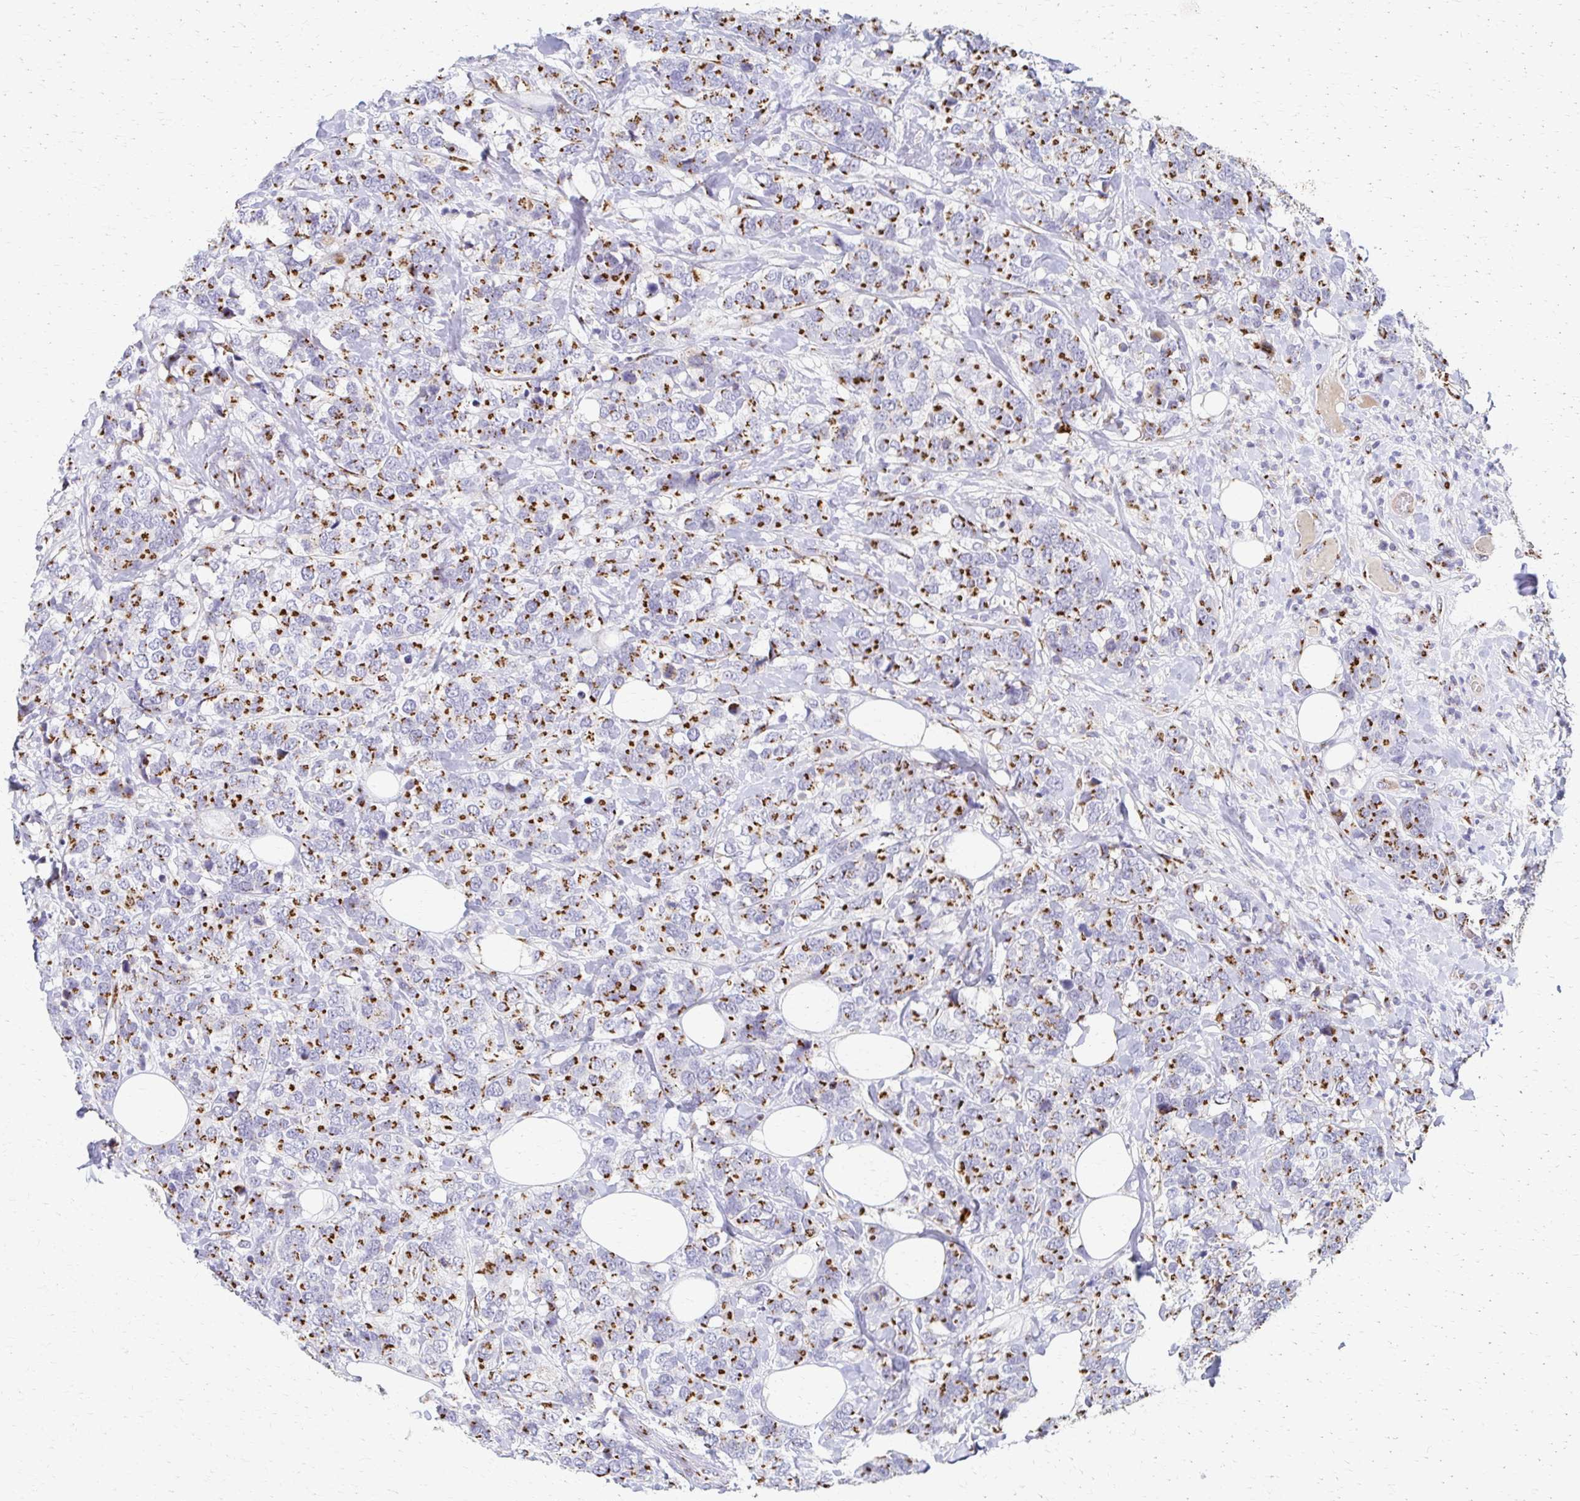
{"staining": {"intensity": "strong", "quantity": "25%-75%", "location": "cytoplasmic/membranous"}, "tissue": "breast cancer", "cell_type": "Tumor cells", "image_type": "cancer", "snomed": [{"axis": "morphology", "description": "Lobular carcinoma"}, {"axis": "topography", "description": "Breast"}], "caption": "An image of breast lobular carcinoma stained for a protein exhibits strong cytoplasmic/membranous brown staining in tumor cells. (DAB IHC with brightfield microscopy, high magnification).", "gene": "TM9SF1", "patient": {"sex": "female", "age": 59}}